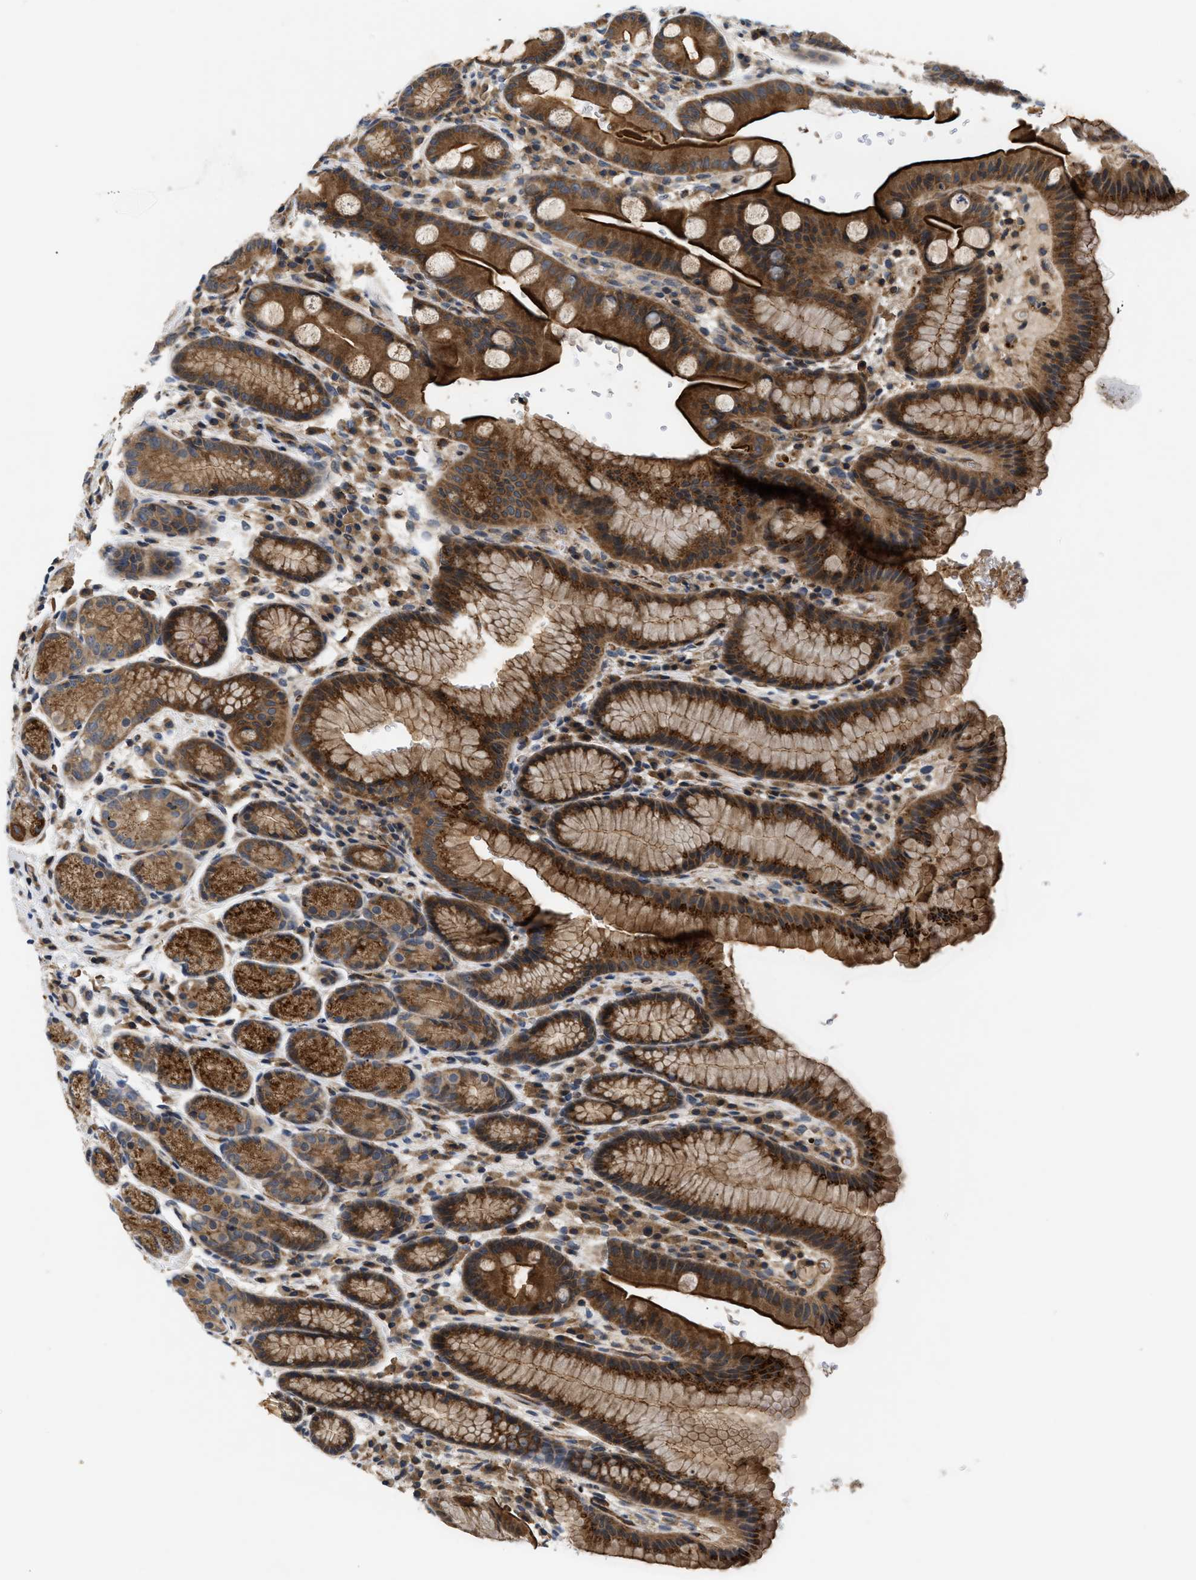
{"staining": {"intensity": "strong", "quantity": ">75%", "location": "cytoplasmic/membranous"}, "tissue": "stomach", "cell_type": "Glandular cells", "image_type": "normal", "snomed": [{"axis": "morphology", "description": "Normal tissue, NOS"}, {"axis": "topography", "description": "Stomach, lower"}], "caption": "Glandular cells reveal strong cytoplasmic/membranous staining in approximately >75% of cells in normal stomach.", "gene": "HMGCR", "patient": {"sex": "male", "age": 52}}